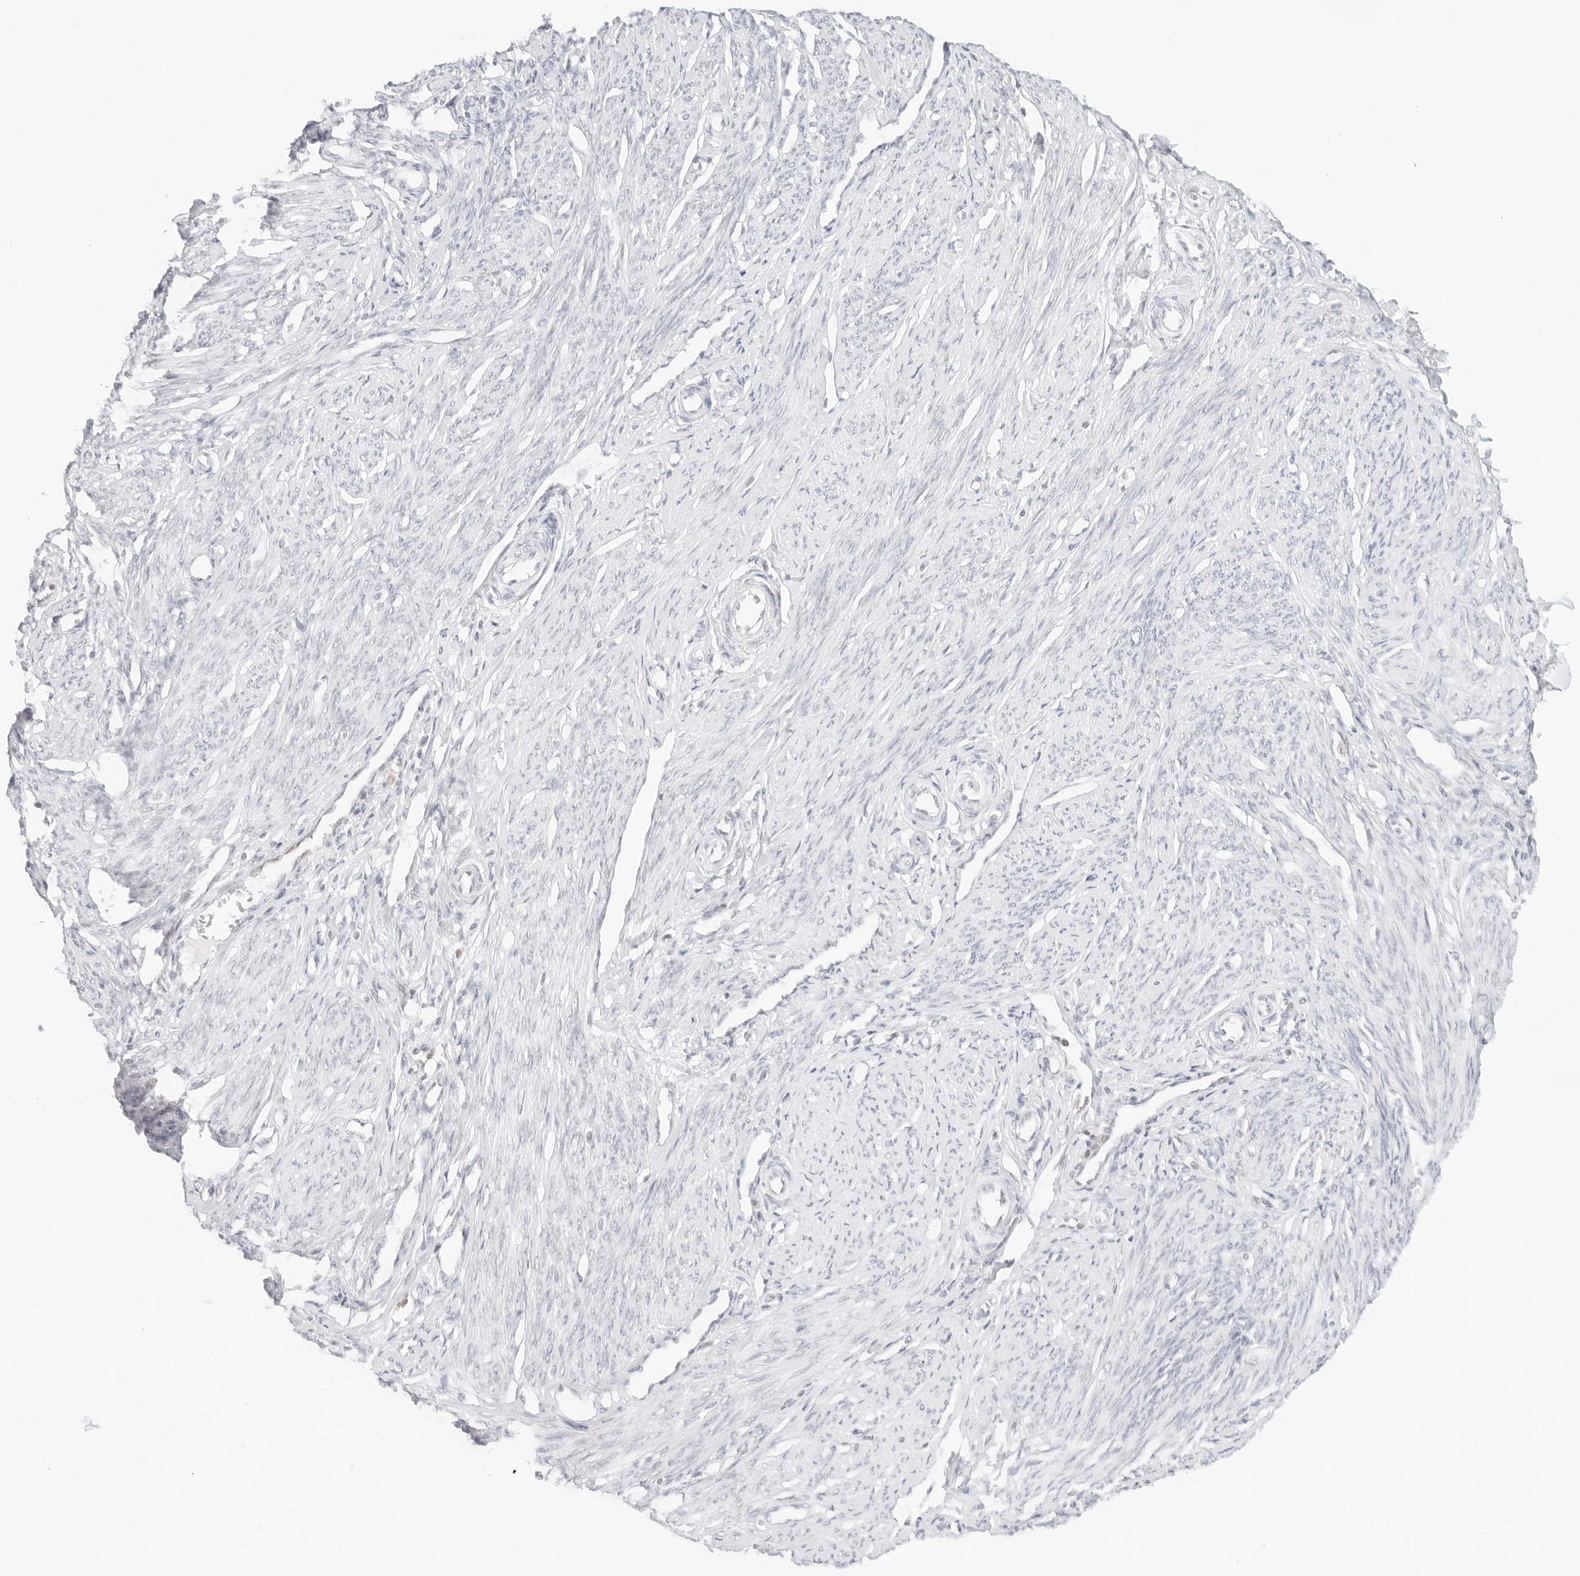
{"staining": {"intensity": "negative", "quantity": "none", "location": "none"}, "tissue": "endometrium", "cell_type": "Cells in endometrial stroma", "image_type": "normal", "snomed": [{"axis": "morphology", "description": "Normal tissue, NOS"}, {"axis": "topography", "description": "Endometrium"}], "caption": "This micrograph is of unremarkable endometrium stained with immunohistochemistry to label a protein in brown with the nuclei are counter-stained blue. There is no positivity in cells in endometrial stroma. (DAB (3,3'-diaminobenzidine) IHC visualized using brightfield microscopy, high magnification).", "gene": "GNAS", "patient": {"sex": "female", "age": 56}}